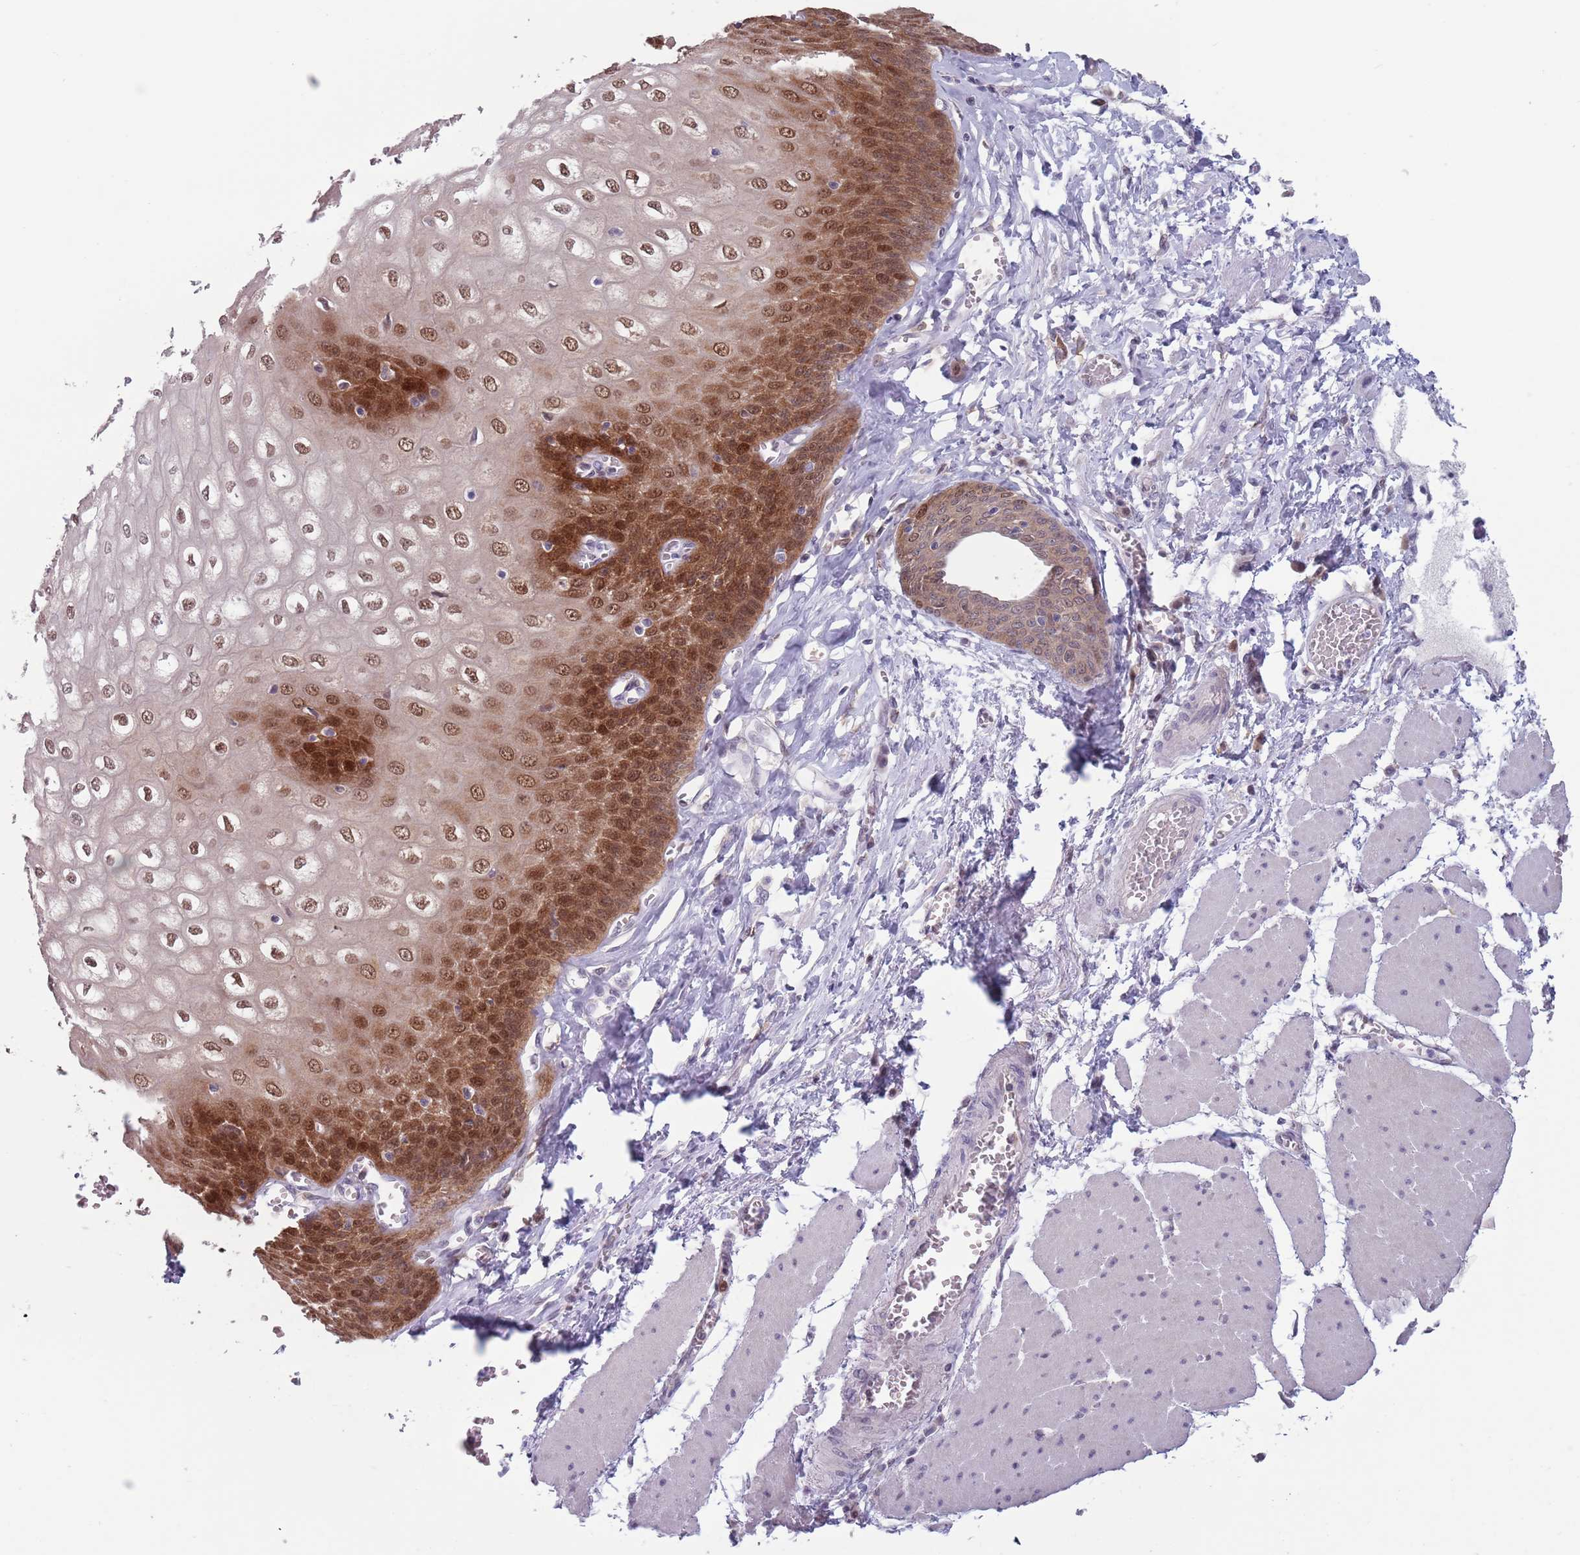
{"staining": {"intensity": "moderate", "quantity": ">75%", "location": "cytoplasmic/membranous,nuclear"}, "tissue": "esophagus", "cell_type": "Squamous epithelial cells", "image_type": "normal", "snomed": [{"axis": "morphology", "description": "Normal tissue, NOS"}, {"axis": "topography", "description": "Esophagus"}], "caption": "Immunohistochemistry (IHC) of normal human esophagus exhibits medium levels of moderate cytoplasmic/membranous,nuclear staining in approximately >75% of squamous epithelial cells.", "gene": "CLNS1A", "patient": {"sex": "male", "age": 60}}